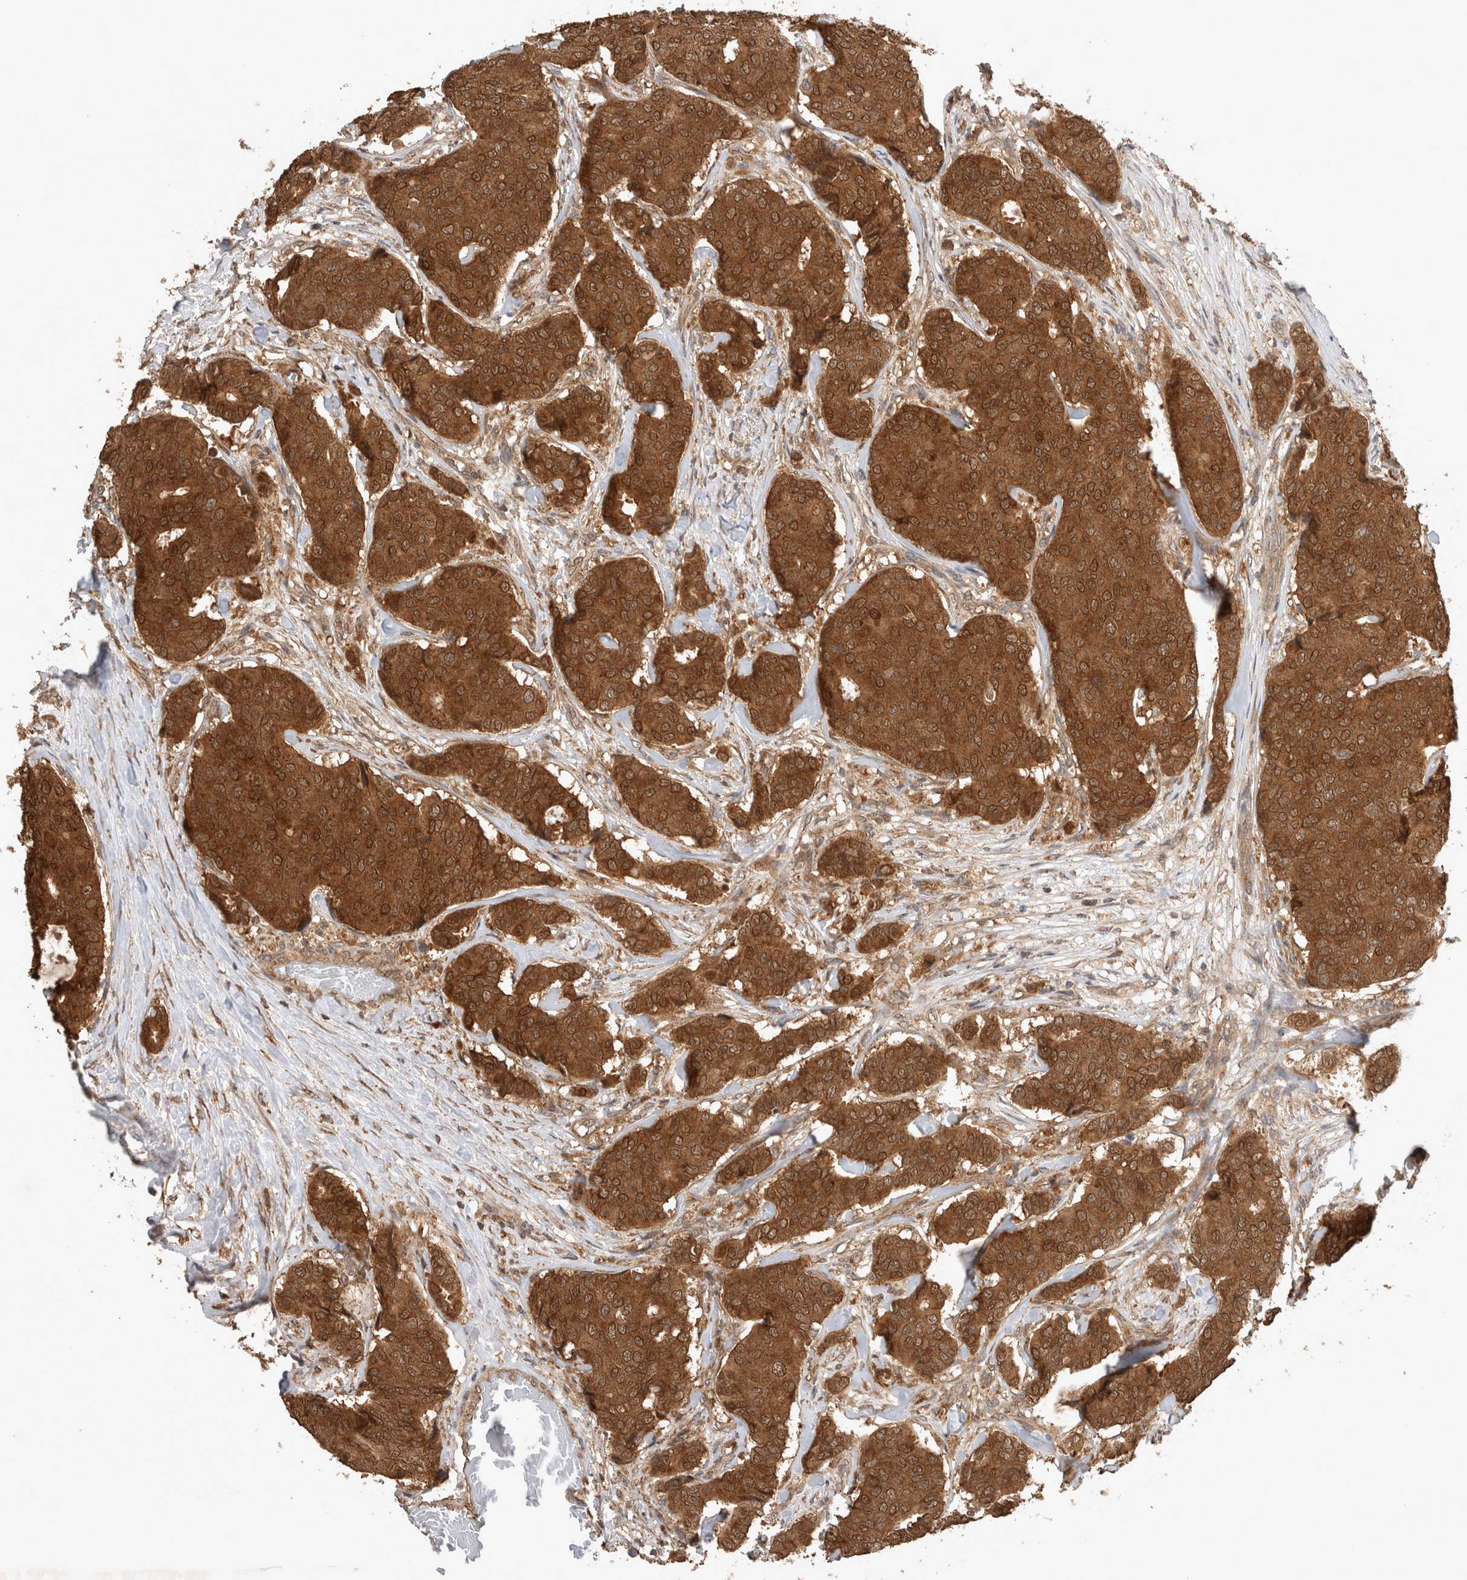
{"staining": {"intensity": "strong", "quantity": ">75%", "location": "cytoplasmic/membranous,nuclear"}, "tissue": "breast cancer", "cell_type": "Tumor cells", "image_type": "cancer", "snomed": [{"axis": "morphology", "description": "Duct carcinoma"}, {"axis": "topography", "description": "Breast"}], "caption": "A micrograph showing strong cytoplasmic/membranous and nuclear staining in approximately >75% of tumor cells in infiltrating ductal carcinoma (breast), as visualized by brown immunohistochemical staining.", "gene": "OTUD7B", "patient": {"sex": "female", "age": 75}}